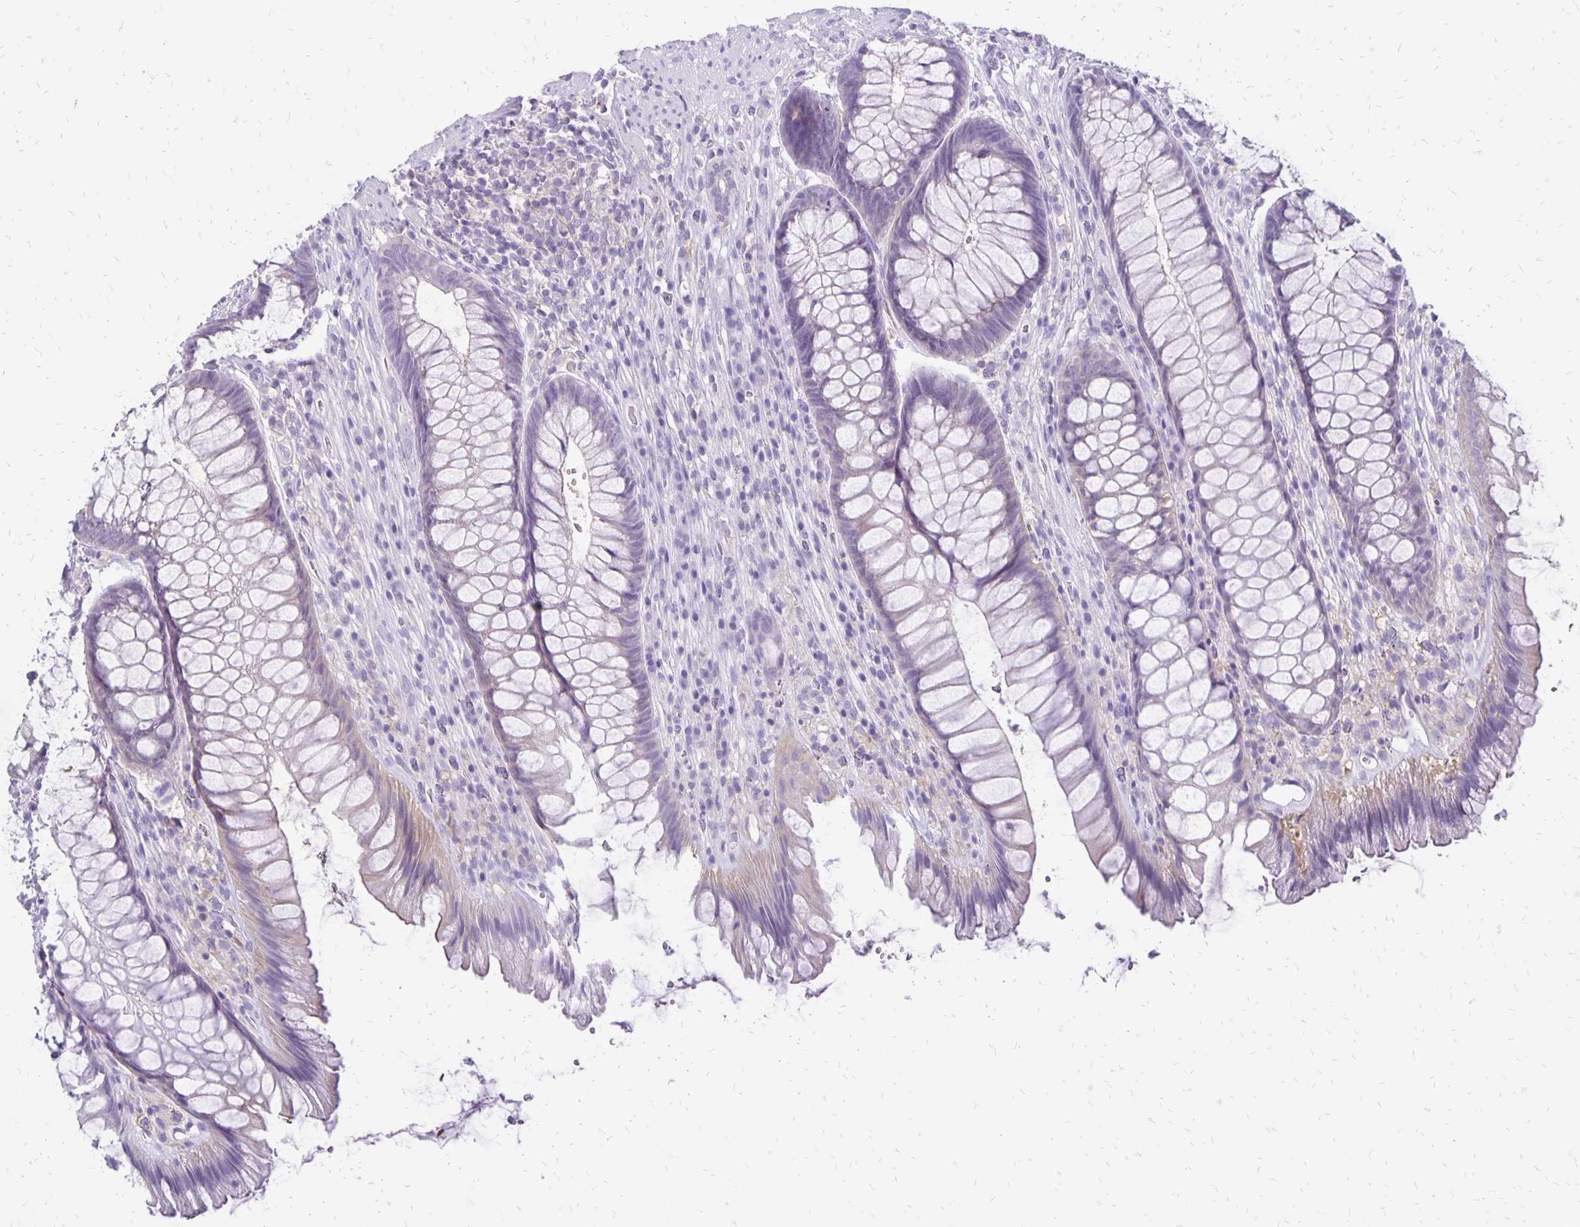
{"staining": {"intensity": "weak", "quantity": "<25%", "location": "cytoplasmic/membranous"}, "tissue": "rectum", "cell_type": "Glandular cells", "image_type": "normal", "snomed": [{"axis": "morphology", "description": "Normal tissue, NOS"}, {"axis": "topography", "description": "Rectum"}], "caption": "An image of rectum stained for a protein shows no brown staining in glandular cells. (Brightfield microscopy of DAB (3,3'-diaminobenzidine) IHC at high magnification).", "gene": "ANKRD45", "patient": {"sex": "male", "age": 53}}